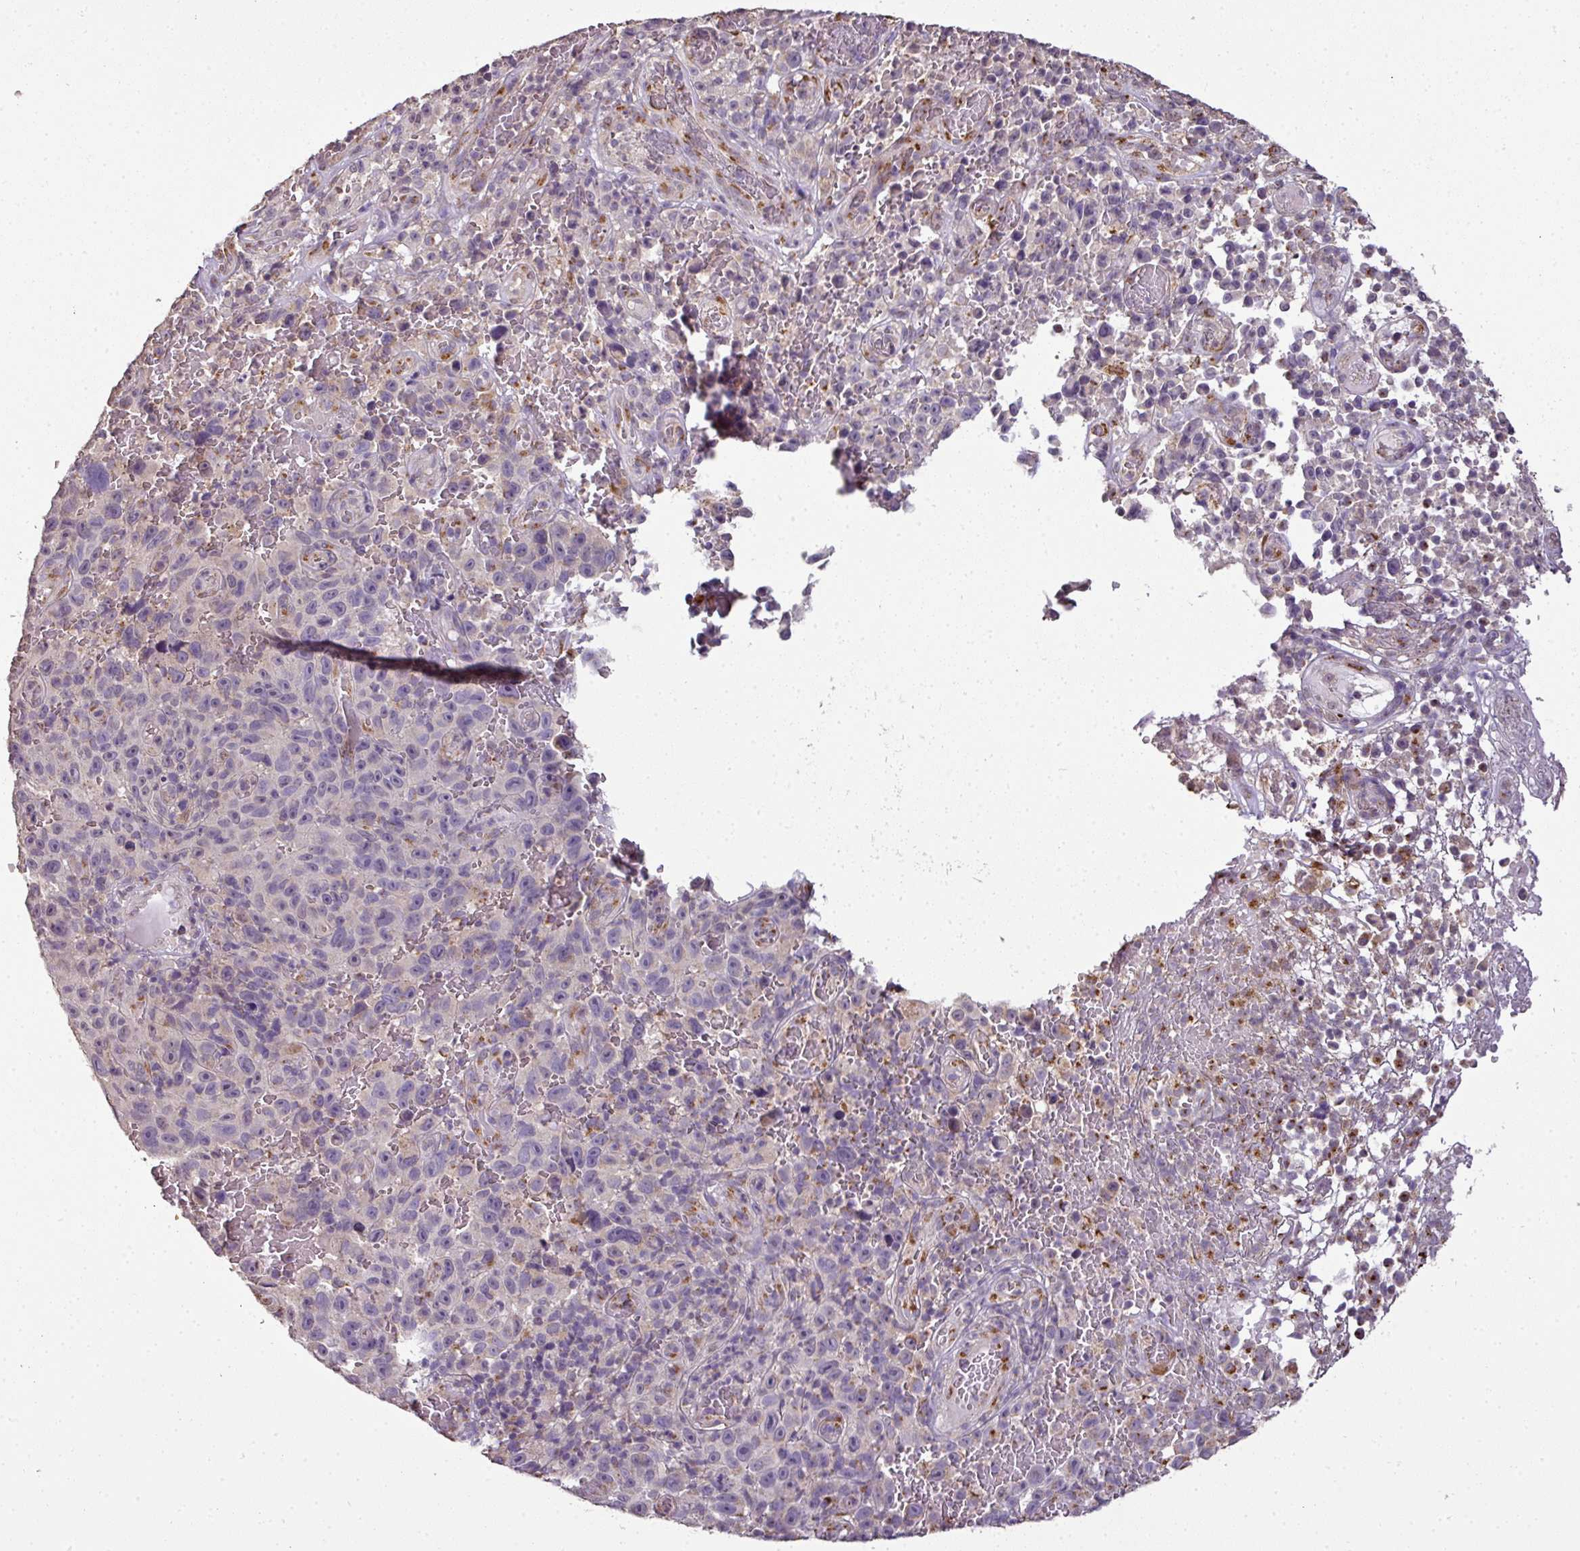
{"staining": {"intensity": "negative", "quantity": "none", "location": "none"}, "tissue": "melanoma", "cell_type": "Tumor cells", "image_type": "cancer", "snomed": [{"axis": "morphology", "description": "Malignant melanoma, NOS"}, {"axis": "topography", "description": "Skin"}], "caption": "High power microscopy micrograph of an immunohistochemistry (IHC) image of melanoma, revealing no significant expression in tumor cells. (Stains: DAB IHC with hematoxylin counter stain, Microscopy: brightfield microscopy at high magnification).", "gene": "JPH2", "patient": {"sex": "female", "age": 82}}